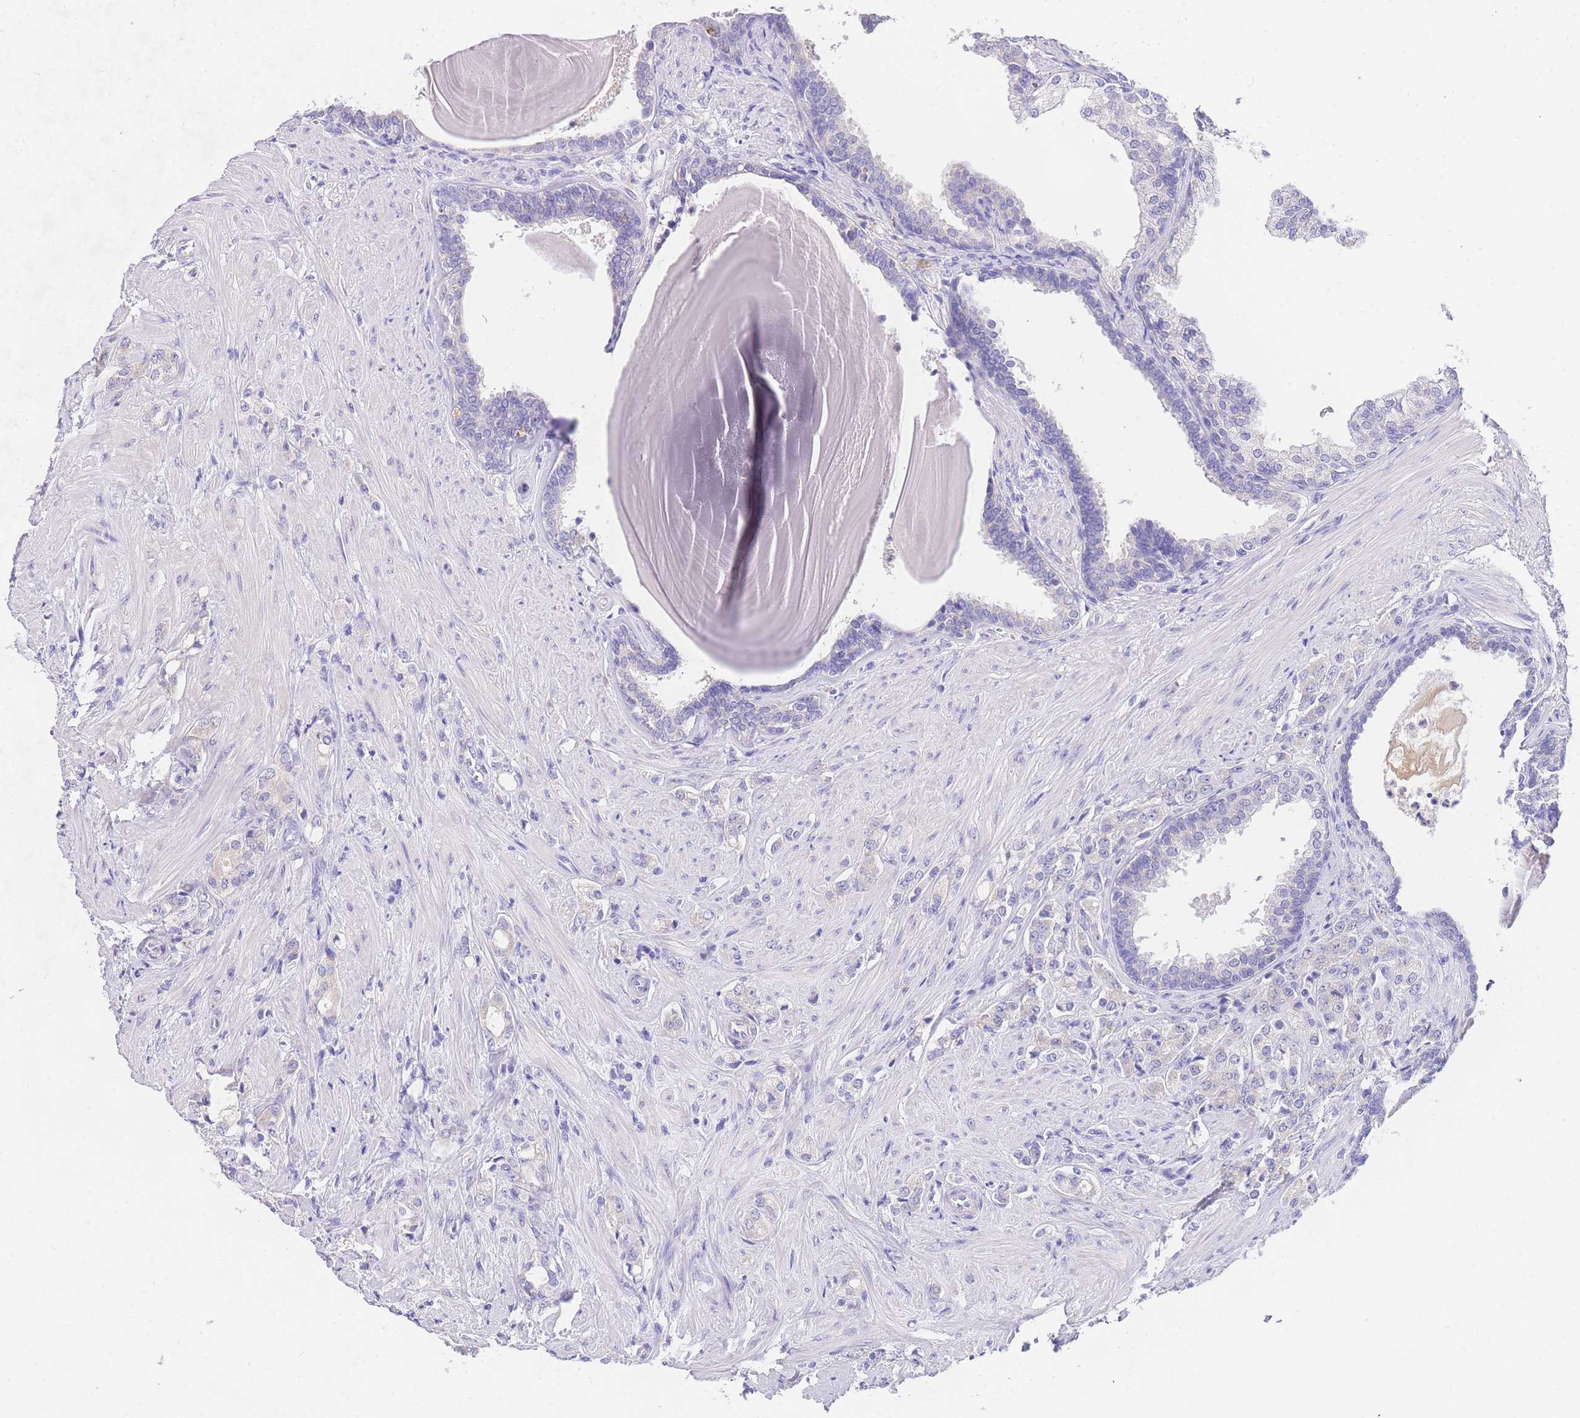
{"staining": {"intensity": "negative", "quantity": "none", "location": "none"}, "tissue": "prostate cancer", "cell_type": "Tumor cells", "image_type": "cancer", "snomed": [{"axis": "morphology", "description": "Adenocarcinoma, High grade"}, {"axis": "topography", "description": "Prostate"}], "caption": "DAB immunohistochemical staining of human prostate cancer (adenocarcinoma (high-grade)) exhibits no significant staining in tumor cells. (DAB (3,3'-diaminobenzidine) IHC with hematoxylin counter stain).", "gene": "EPN2", "patient": {"sex": "male", "age": 62}}